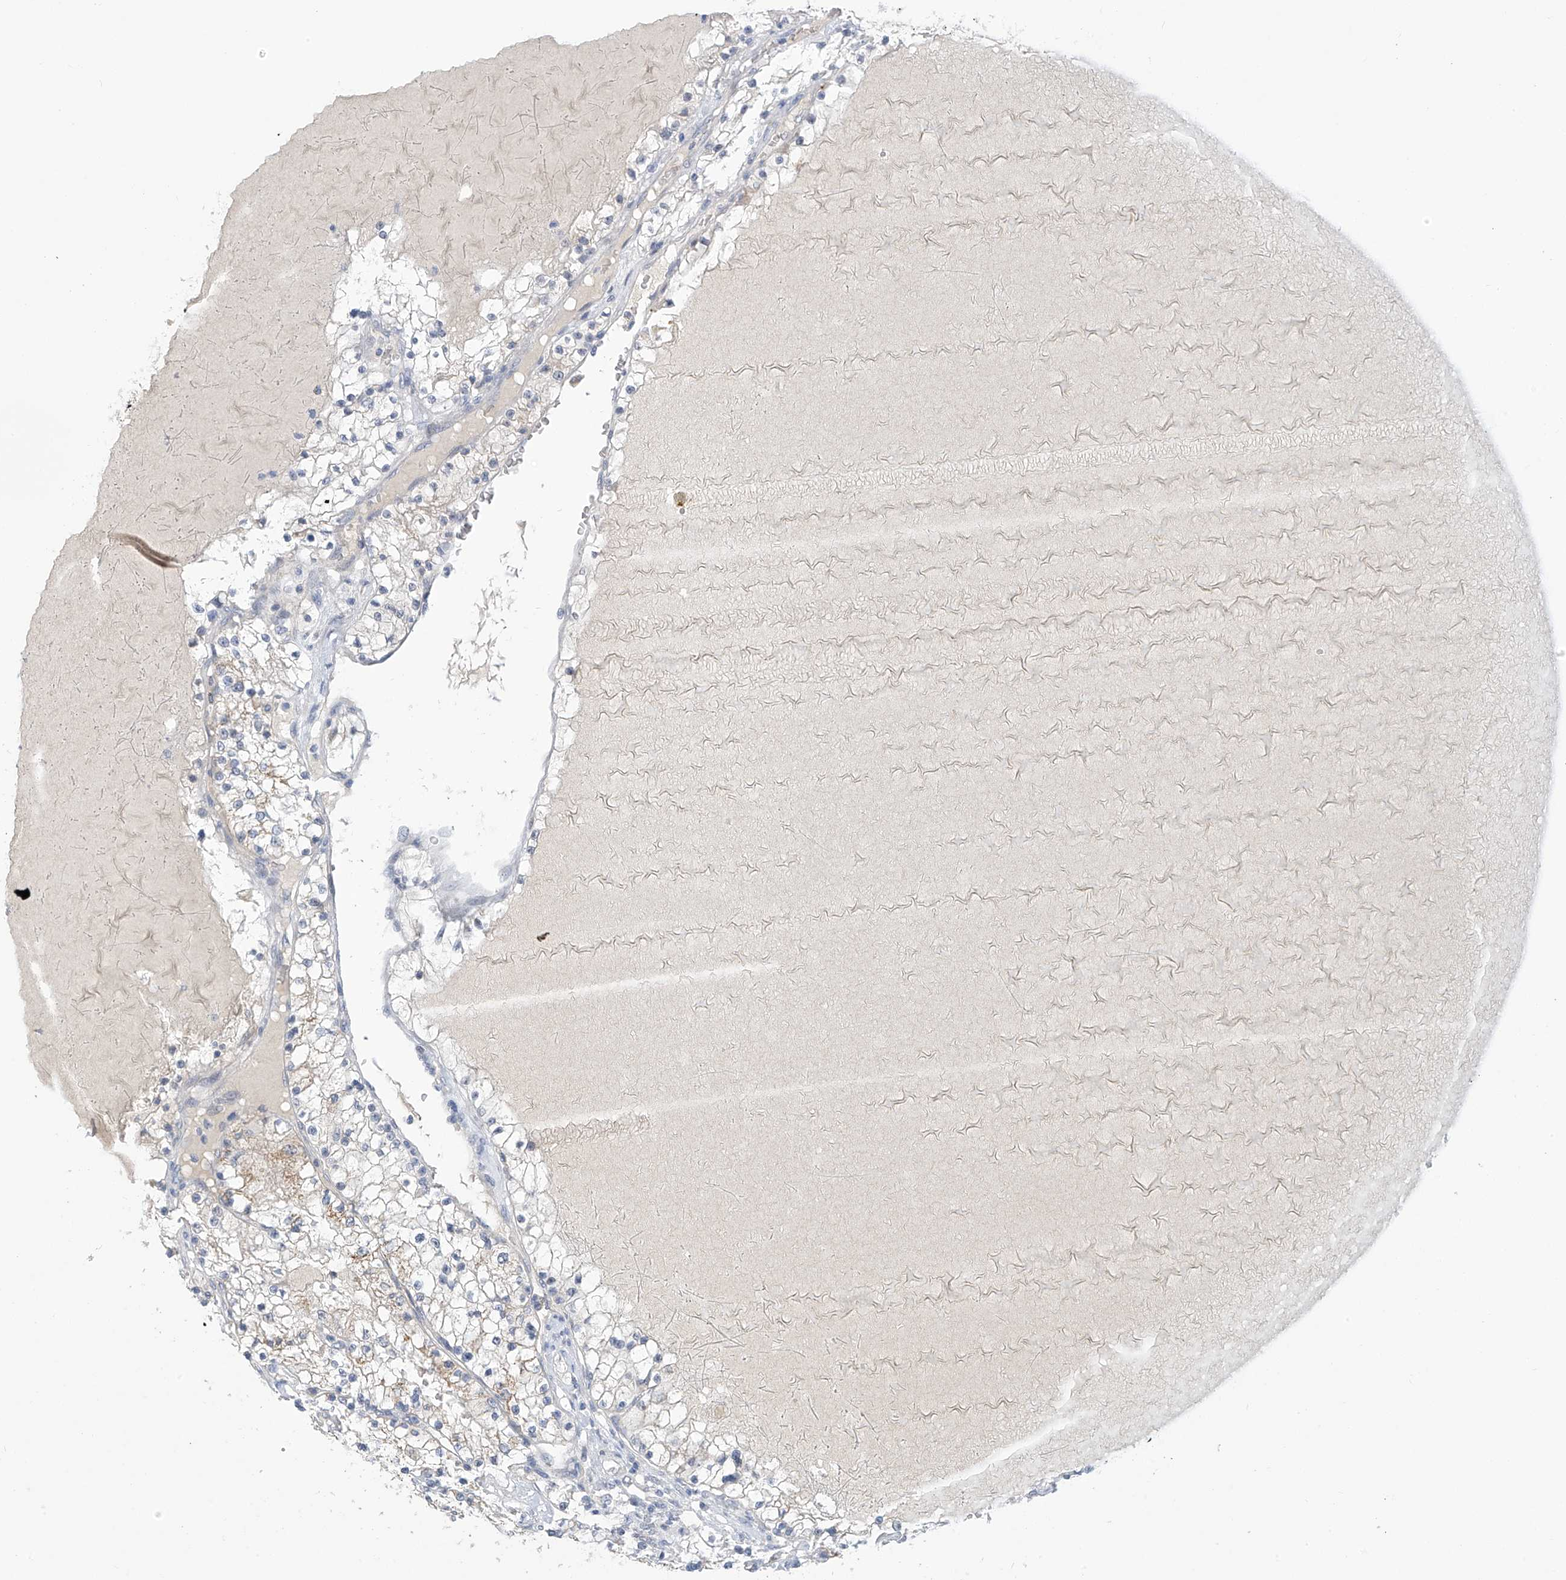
{"staining": {"intensity": "weak", "quantity": "25%-75%", "location": "cytoplasmic/membranous"}, "tissue": "renal cancer", "cell_type": "Tumor cells", "image_type": "cancer", "snomed": [{"axis": "morphology", "description": "Normal tissue, NOS"}, {"axis": "morphology", "description": "Adenocarcinoma, NOS"}, {"axis": "topography", "description": "Kidney"}], "caption": "The micrograph reveals staining of renal cancer (adenocarcinoma), revealing weak cytoplasmic/membranous protein staining (brown color) within tumor cells.", "gene": "IBA57", "patient": {"sex": "male", "age": 68}}